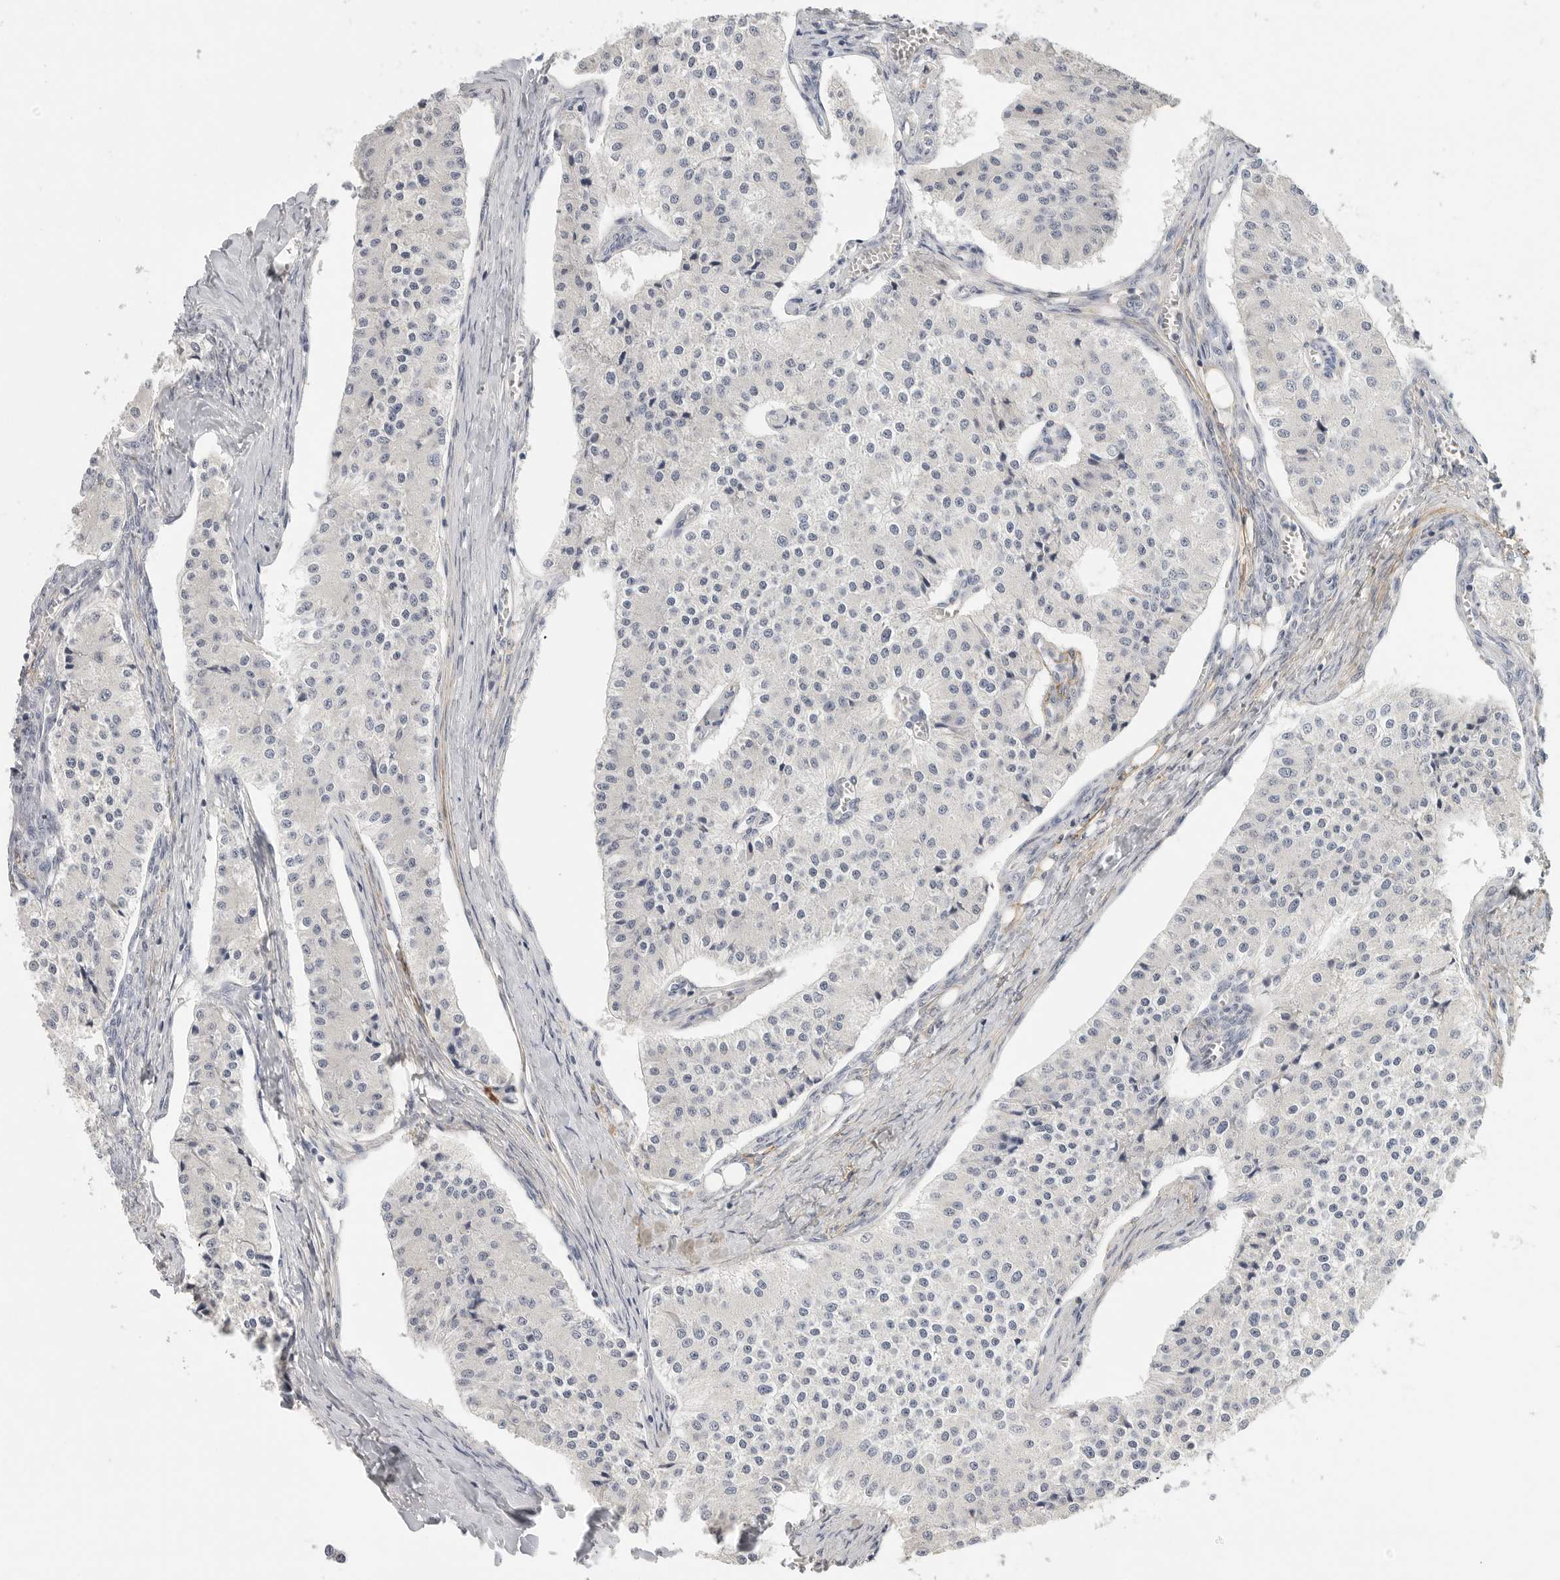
{"staining": {"intensity": "negative", "quantity": "none", "location": "none"}, "tissue": "carcinoid", "cell_type": "Tumor cells", "image_type": "cancer", "snomed": [{"axis": "morphology", "description": "Carcinoid, malignant, NOS"}, {"axis": "topography", "description": "Colon"}], "caption": "Human carcinoid stained for a protein using immunohistochemistry (IHC) demonstrates no staining in tumor cells.", "gene": "FBN2", "patient": {"sex": "female", "age": 52}}